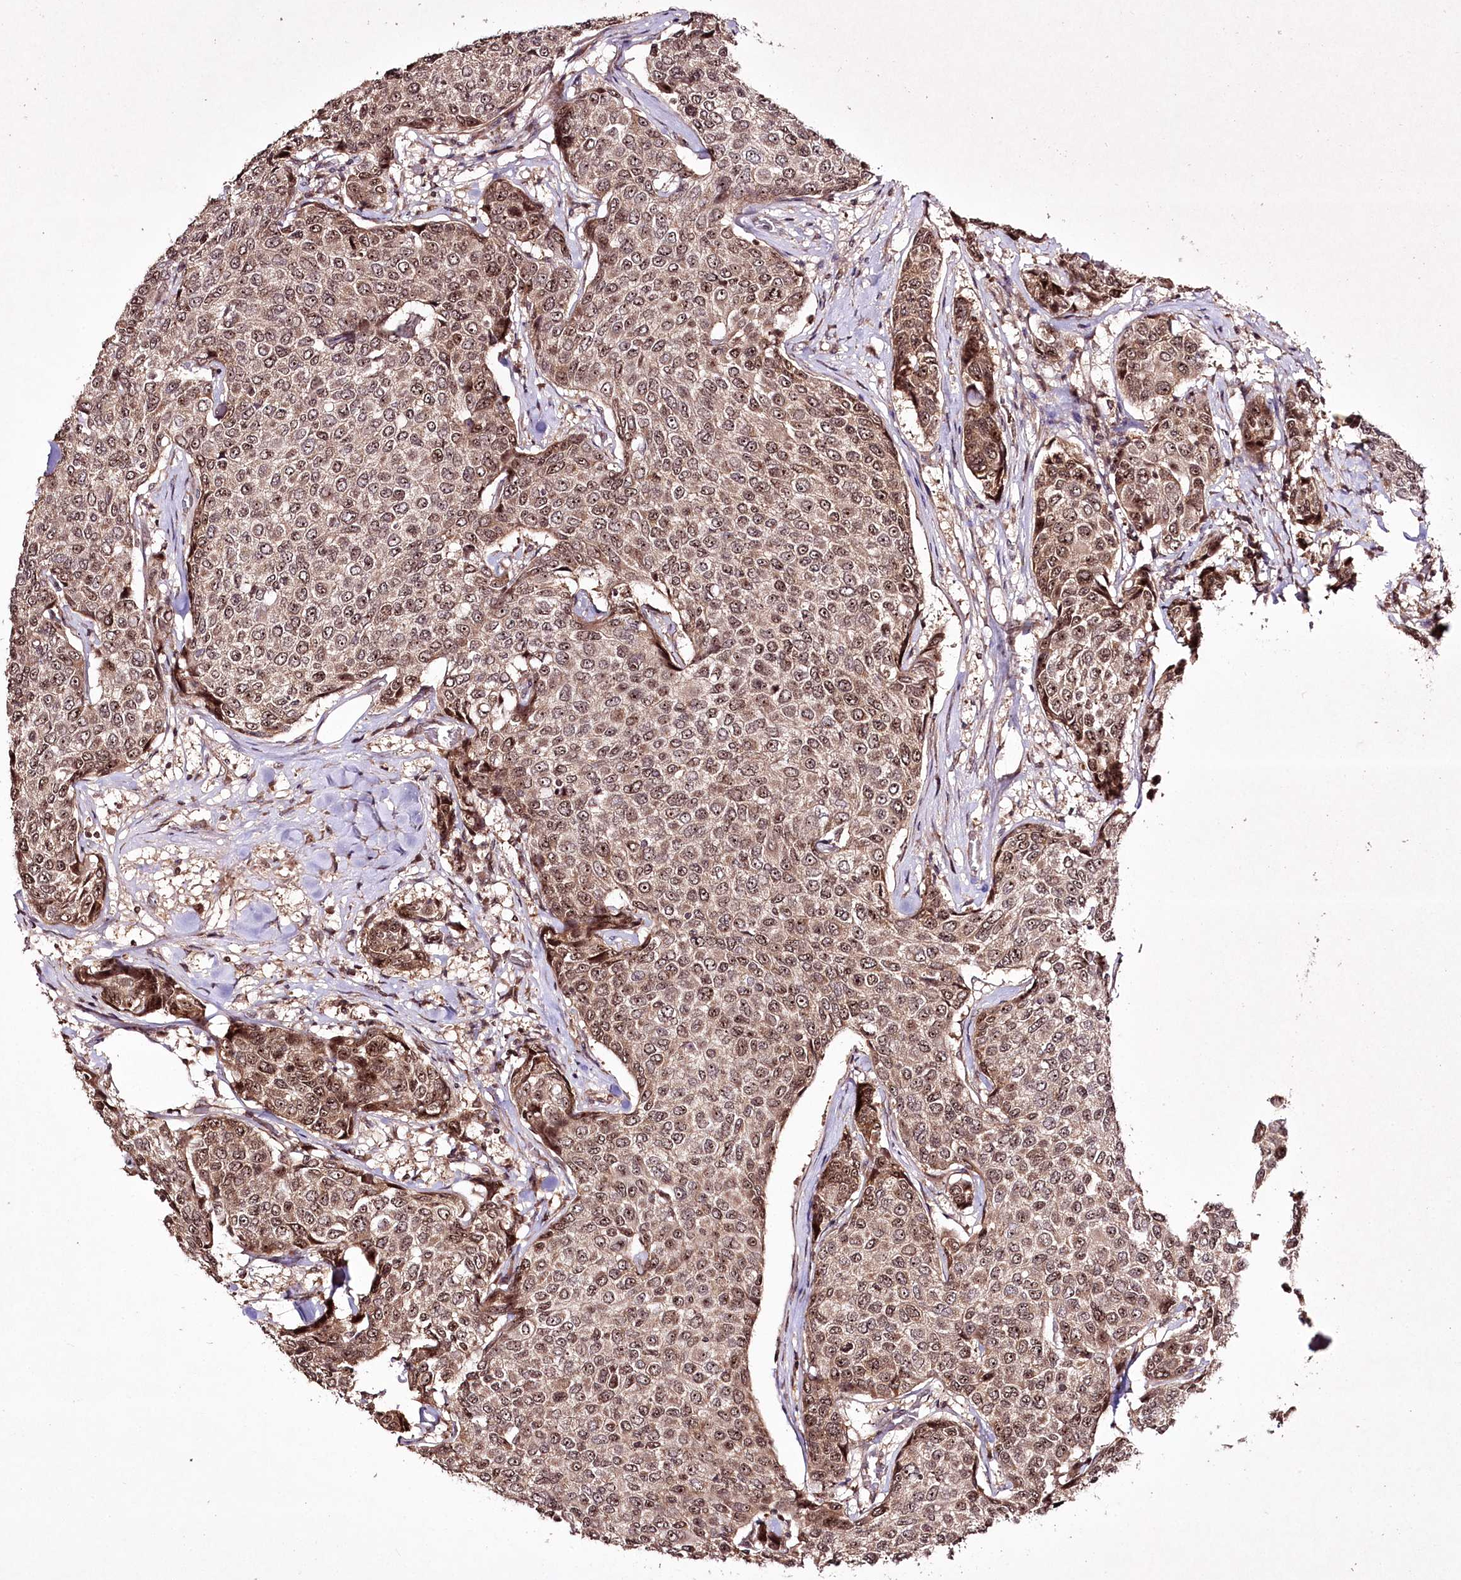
{"staining": {"intensity": "moderate", "quantity": ">75%", "location": "nuclear"}, "tissue": "breast cancer", "cell_type": "Tumor cells", "image_type": "cancer", "snomed": [{"axis": "morphology", "description": "Duct carcinoma"}, {"axis": "topography", "description": "Breast"}], "caption": "Tumor cells reveal medium levels of moderate nuclear staining in approximately >75% of cells in human breast intraductal carcinoma.", "gene": "CCDC59", "patient": {"sex": "female", "age": 55}}